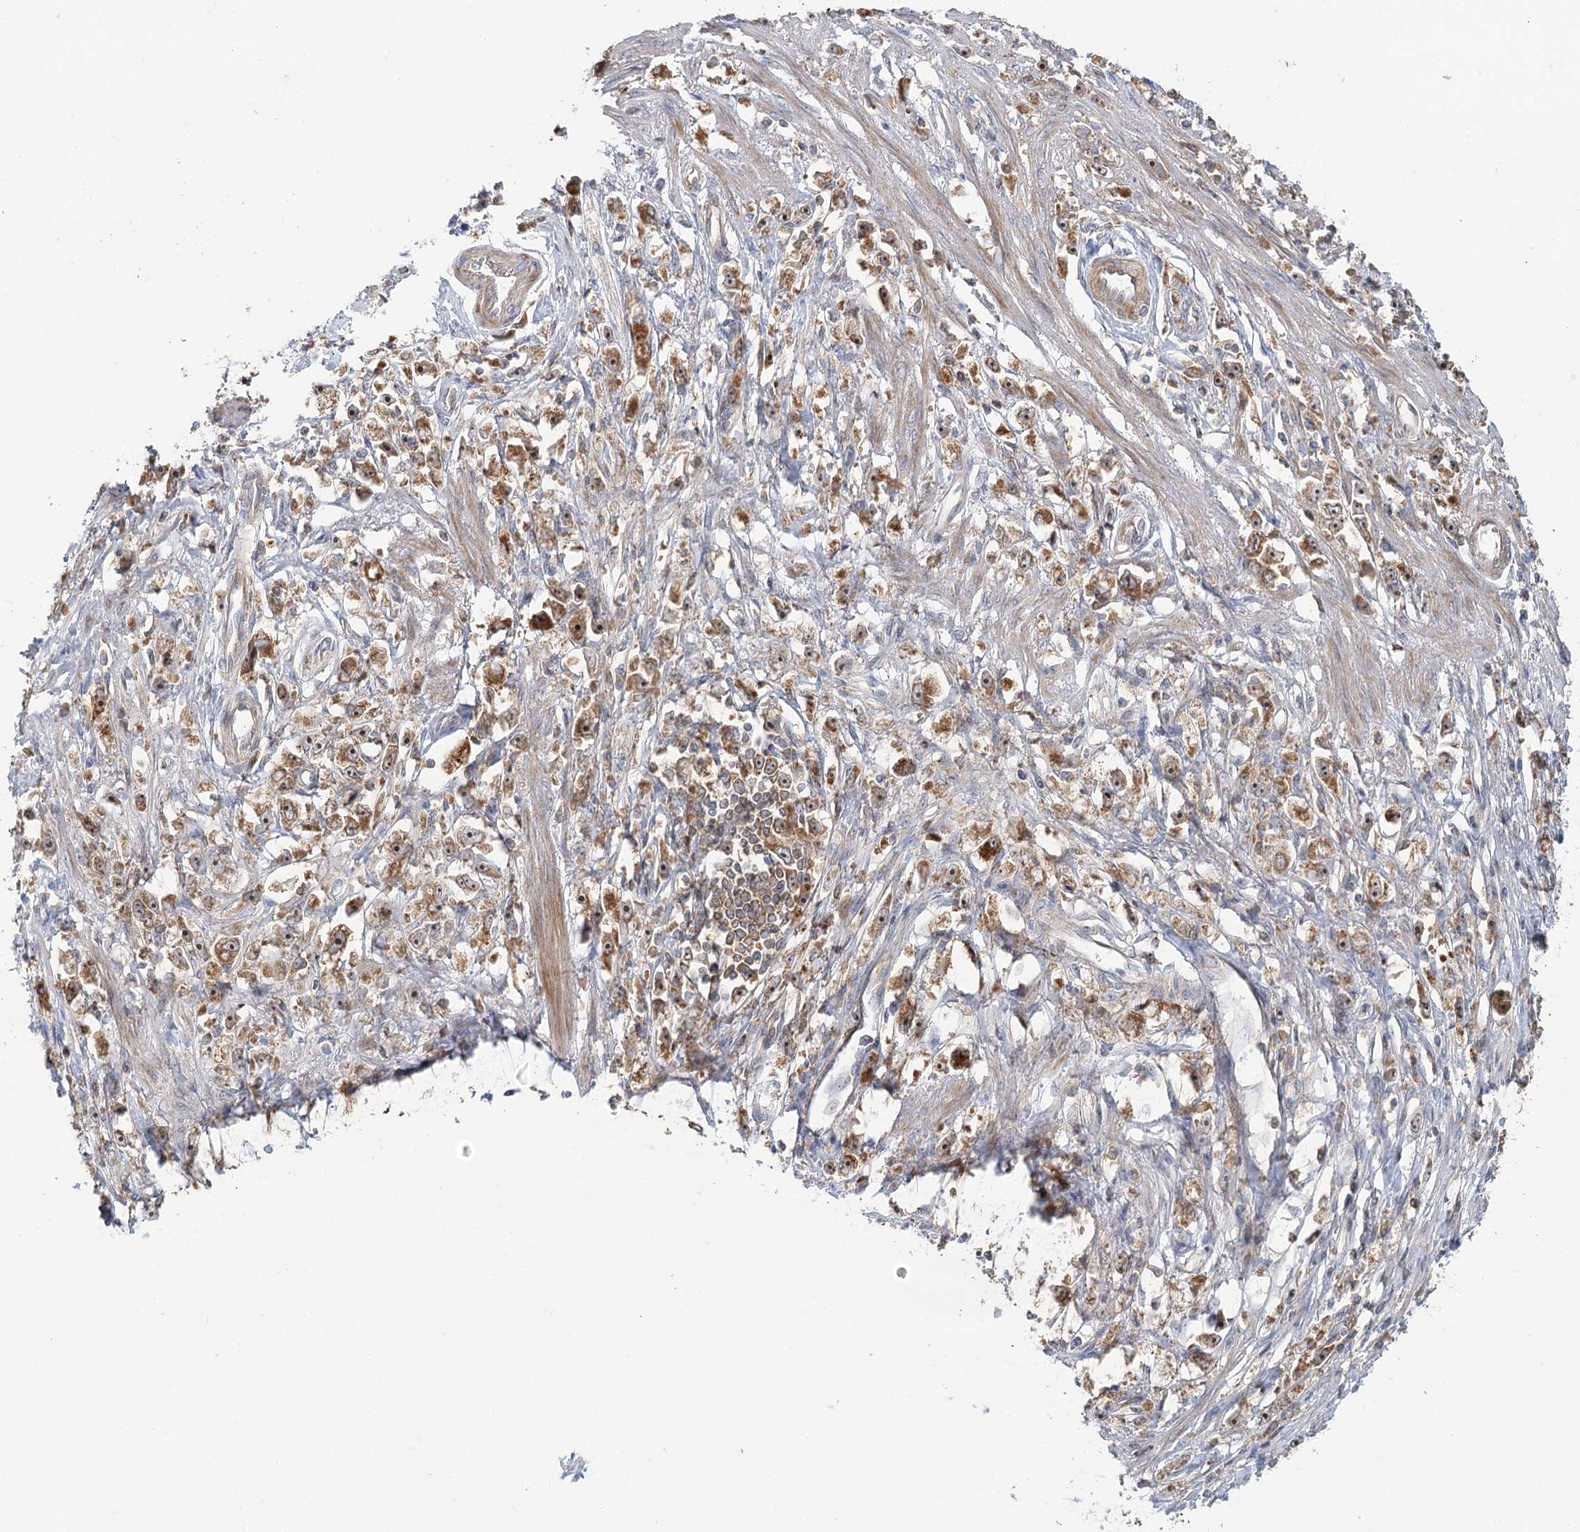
{"staining": {"intensity": "moderate", "quantity": ">75%", "location": "cytoplasmic/membranous,nuclear"}, "tissue": "stomach cancer", "cell_type": "Tumor cells", "image_type": "cancer", "snomed": [{"axis": "morphology", "description": "Adenocarcinoma, NOS"}, {"axis": "topography", "description": "Stomach"}], "caption": "DAB immunohistochemical staining of stomach adenocarcinoma reveals moderate cytoplasmic/membranous and nuclear protein staining in approximately >75% of tumor cells. (DAB (3,3'-diaminobenzidine) IHC with brightfield microscopy, high magnification).", "gene": "RAPGEF6", "patient": {"sex": "female", "age": 59}}